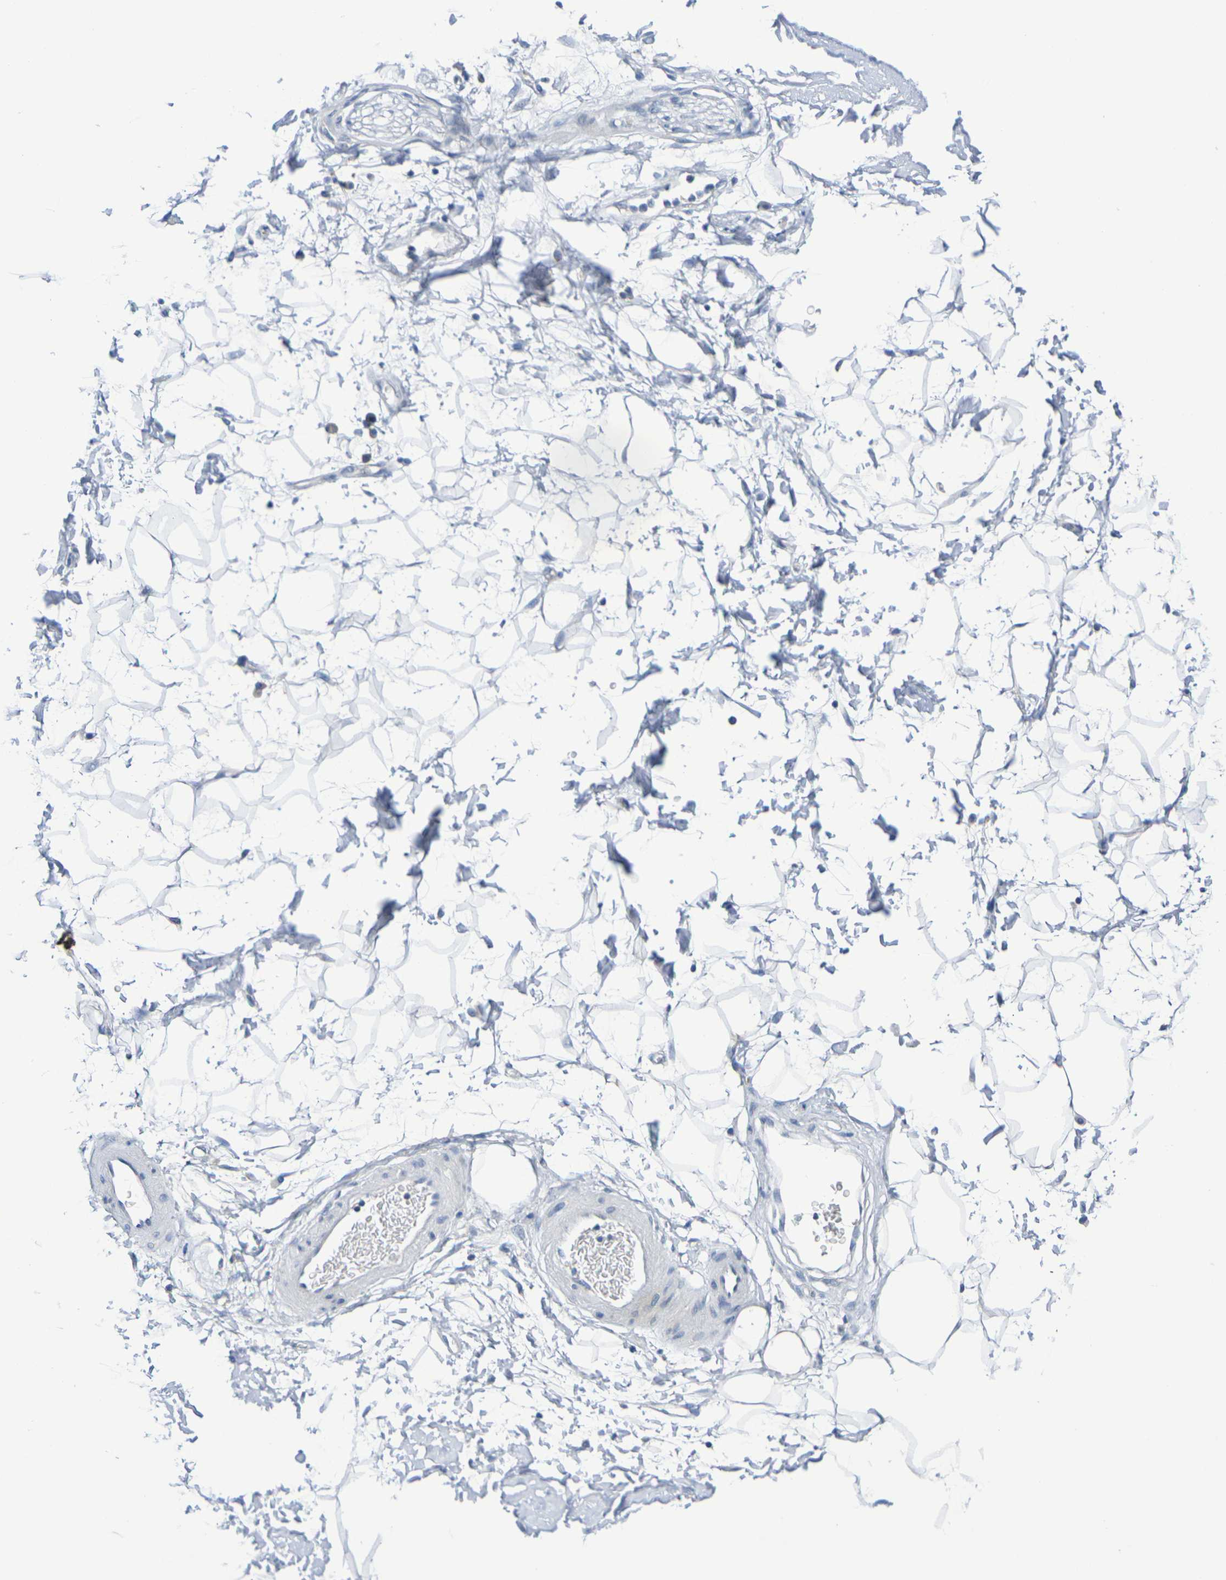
{"staining": {"intensity": "negative", "quantity": "none", "location": "none"}, "tissue": "adipose tissue", "cell_type": "Adipocytes", "image_type": "normal", "snomed": [{"axis": "morphology", "description": "Normal tissue, NOS"}, {"axis": "topography", "description": "Soft tissue"}], "caption": "Immunohistochemistry (IHC) micrograph of unremarkable human adipose tissue stained for a protein (brown), which shows no positivity in adipocytes. (Brightfield microscopy of DAB IHC at high magnification).", "gene": "CHRNB1", "patient": {"sex": "male", "age": 72}}